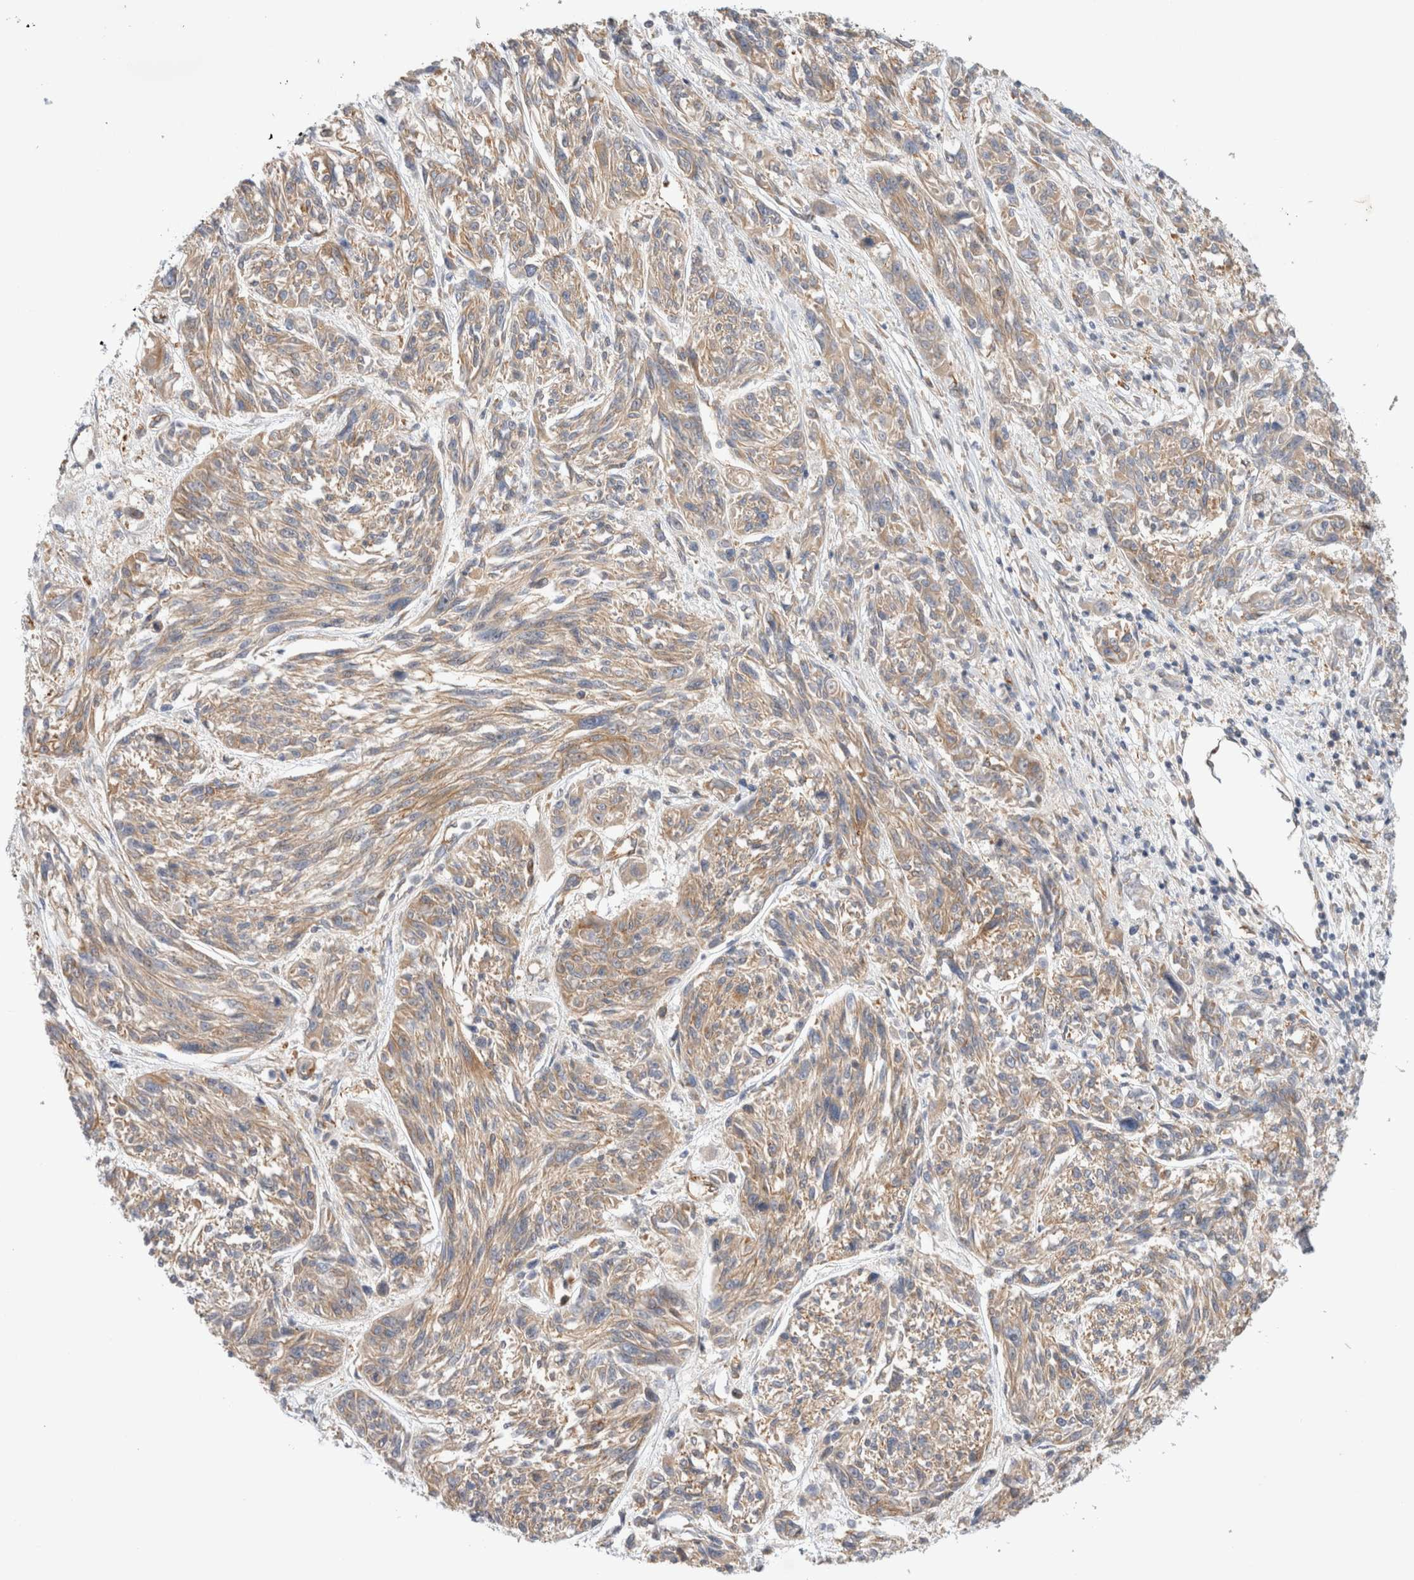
{"staining": {"intensity": "weak", "quantity": ">75%", "location": "cytoplasmic/membranous"}, "tissue": "melanoma", "cell_type": "Tumor cells", "image_type": "cancer", "snomed": [{"axis": "morphology", "description": "Malignant melanoma, NOS"}, {"axis": "topography", "description": "Skin"}], "caption": "The immunohistochemical stain shows weak cytoplasmic/membranous positivity in tumor cells of malignant melanoma tissue.", "gene": "GPR150", "patient": {"sex": "male", "age": 53}}